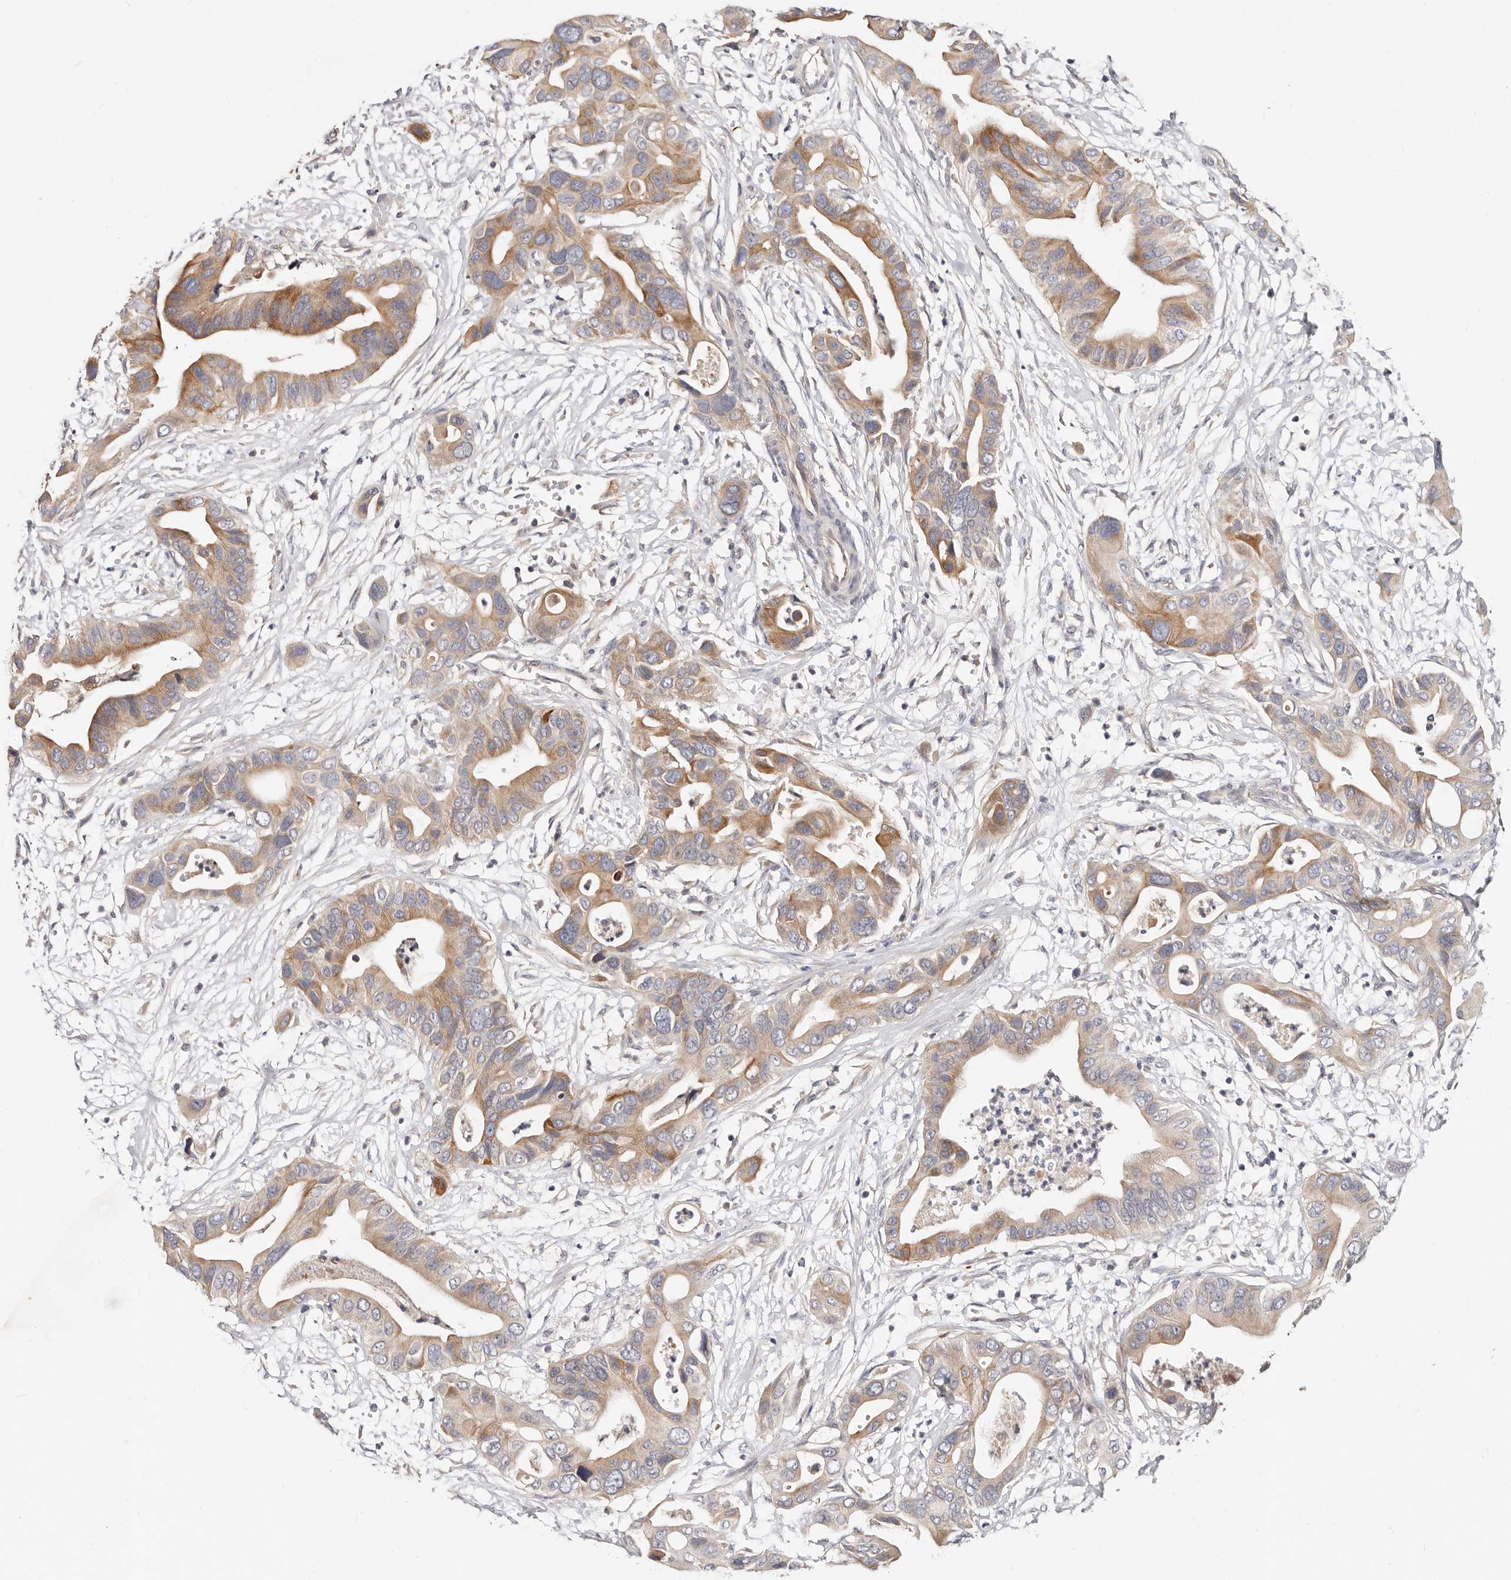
{"staining": {"intensity": "moderate", "quantity": ">75%", "location": "cytoplasmic/membranous"}, "tissue": "pancreatic cancer", "cell_type": "Tumor cells", "image_type": "cancer", "snomed": [{"axis": "morphology", "description": "Adenocarcinoma, NOS"}, {"axis": "topography", "description": "Pancreas"}], "caption": "Brown immunohistochemical staining in human pancreatic adenocarcinoma reveals moderate cytoplasmic/membranous staining in approximately >75% of tumor cells.", "gene": "VIPAS39", "patient": {"sex": "male", "age": 66}}